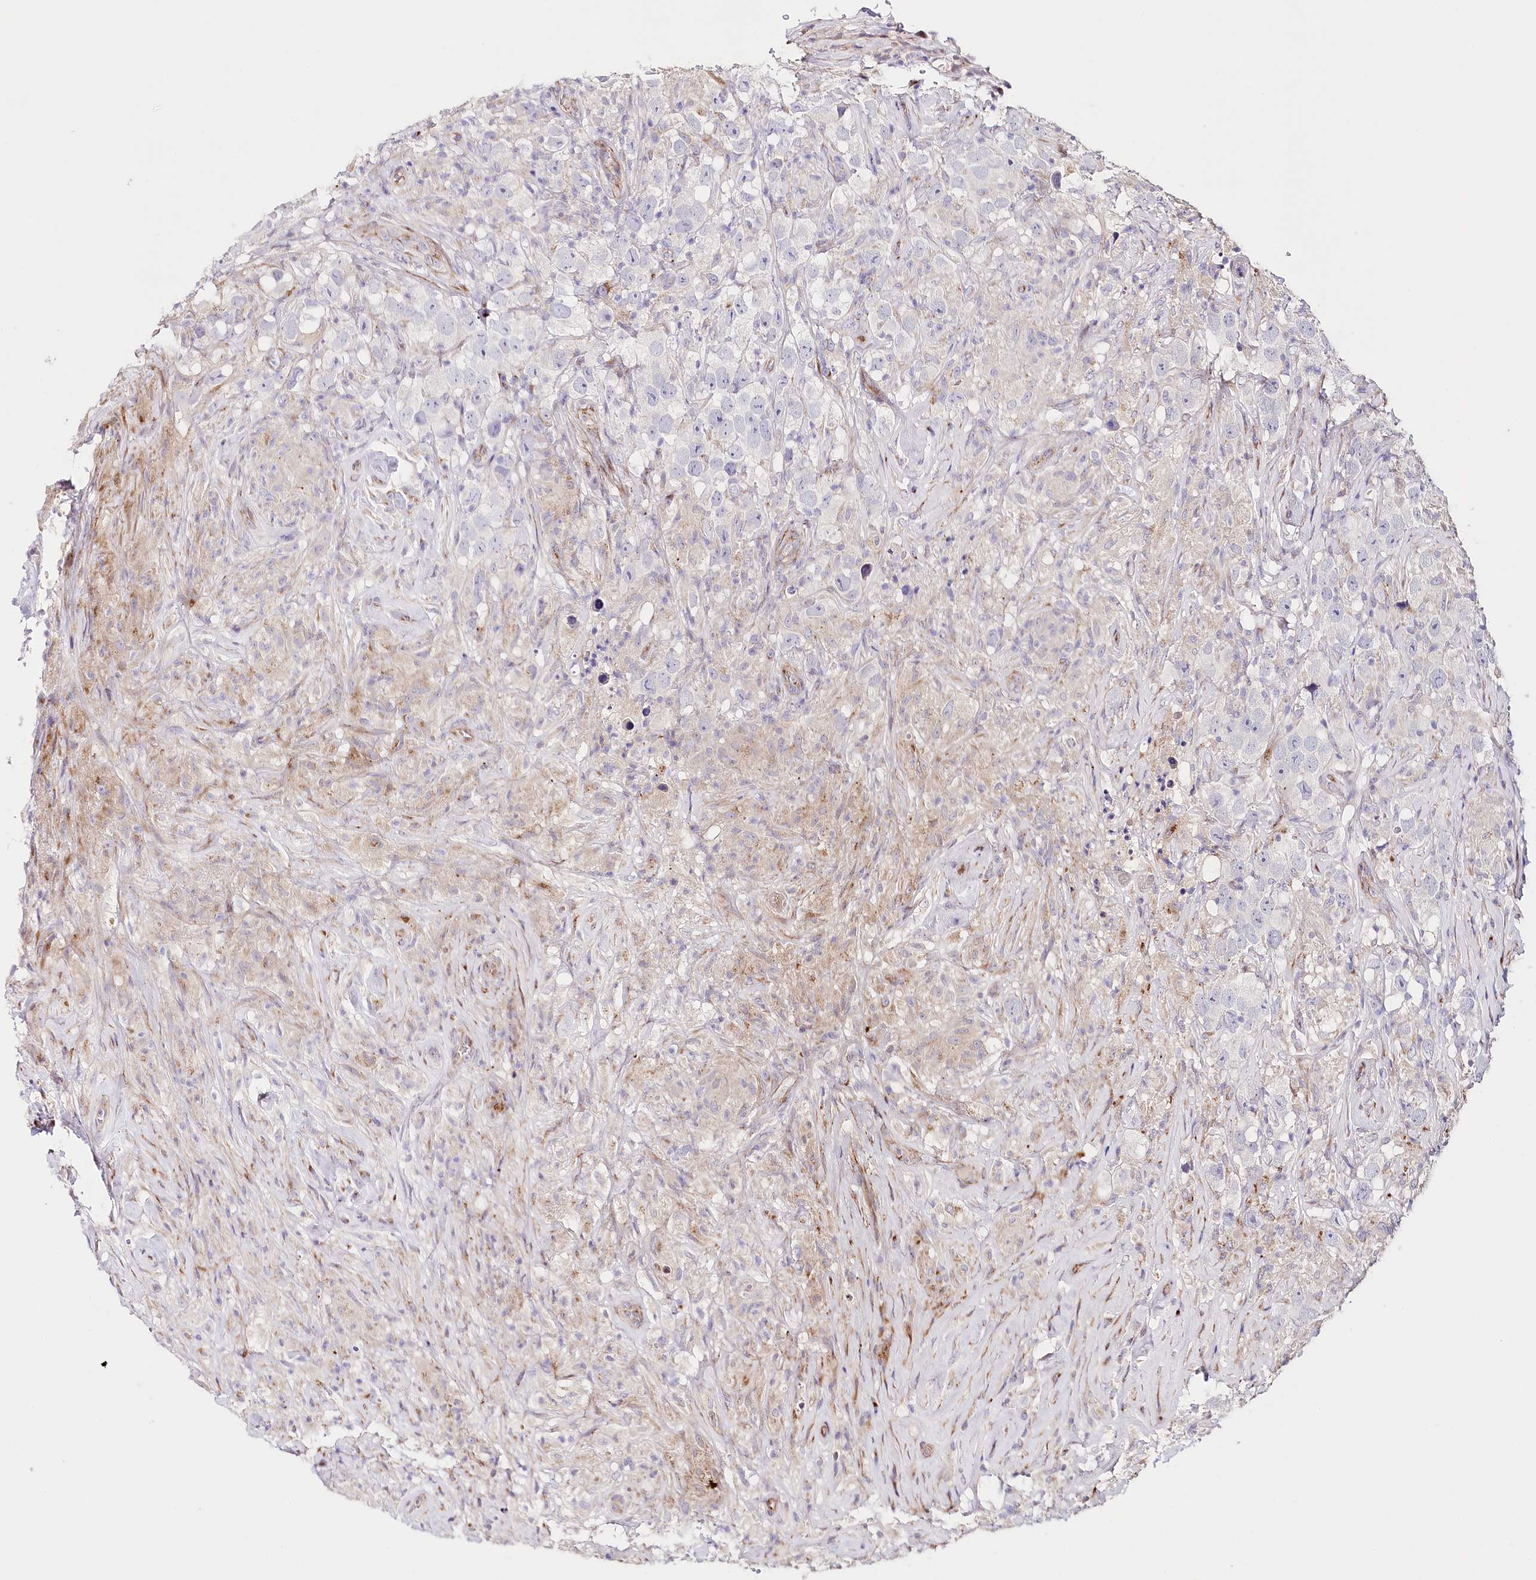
{"staining": {"intensity": "negative", "quantity": "none", "location": "none"}, "tissue": "testis cancer", "cell_type": "Tumor cells", "image_type": "cancer", "snomed": [{"axis": "morphology", "description": "Seminoma, NOS"}, {"axis": "topography", "description": "Testis"}], "caption": "Immunohistochemistry of human seminoma (testis) exhibits no positivity in tumor cells.", "gene": "ABRAXAS2", "patient": {"sex": "male", "age": 49}}